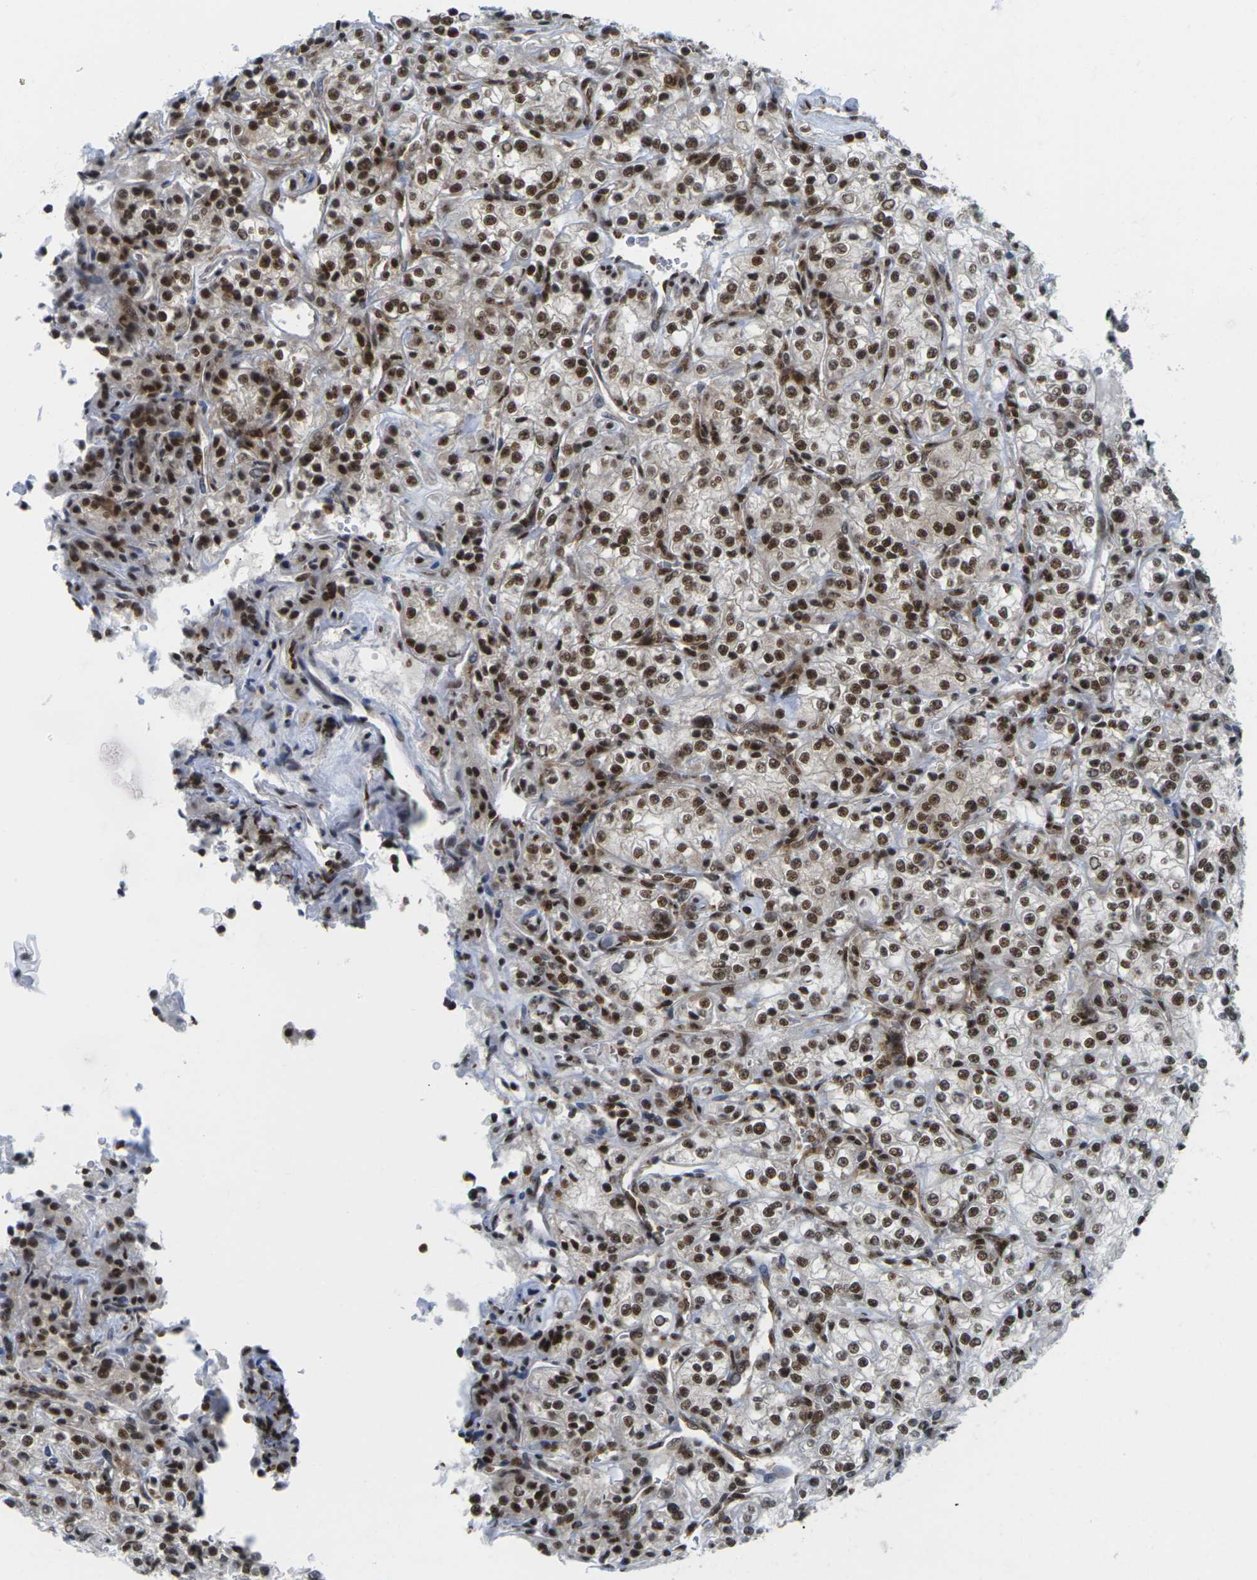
{"staining": {"intensity": "strong", "quantity": ">75%", "location": "nuclear"}, "tissue": "renal cancer", "cell_type": "Tumor cells", "image_type": "cancer", "snomed": [{"axis": "morphology", "description": "Adenocarcinoma, NOS"}, {"axis": "topography", "description": "Kidney"}], "caption": "IHC micrograph of neoplastic tissue: renal adenocarcinoma stained using IHC reveals high levels of strong protein expression localized specifically in the nuclear of tumor cells, appearing as a nuclear brown color.", "gene": "MAGOH", "patient": {"sex": "male", "age": 77}}